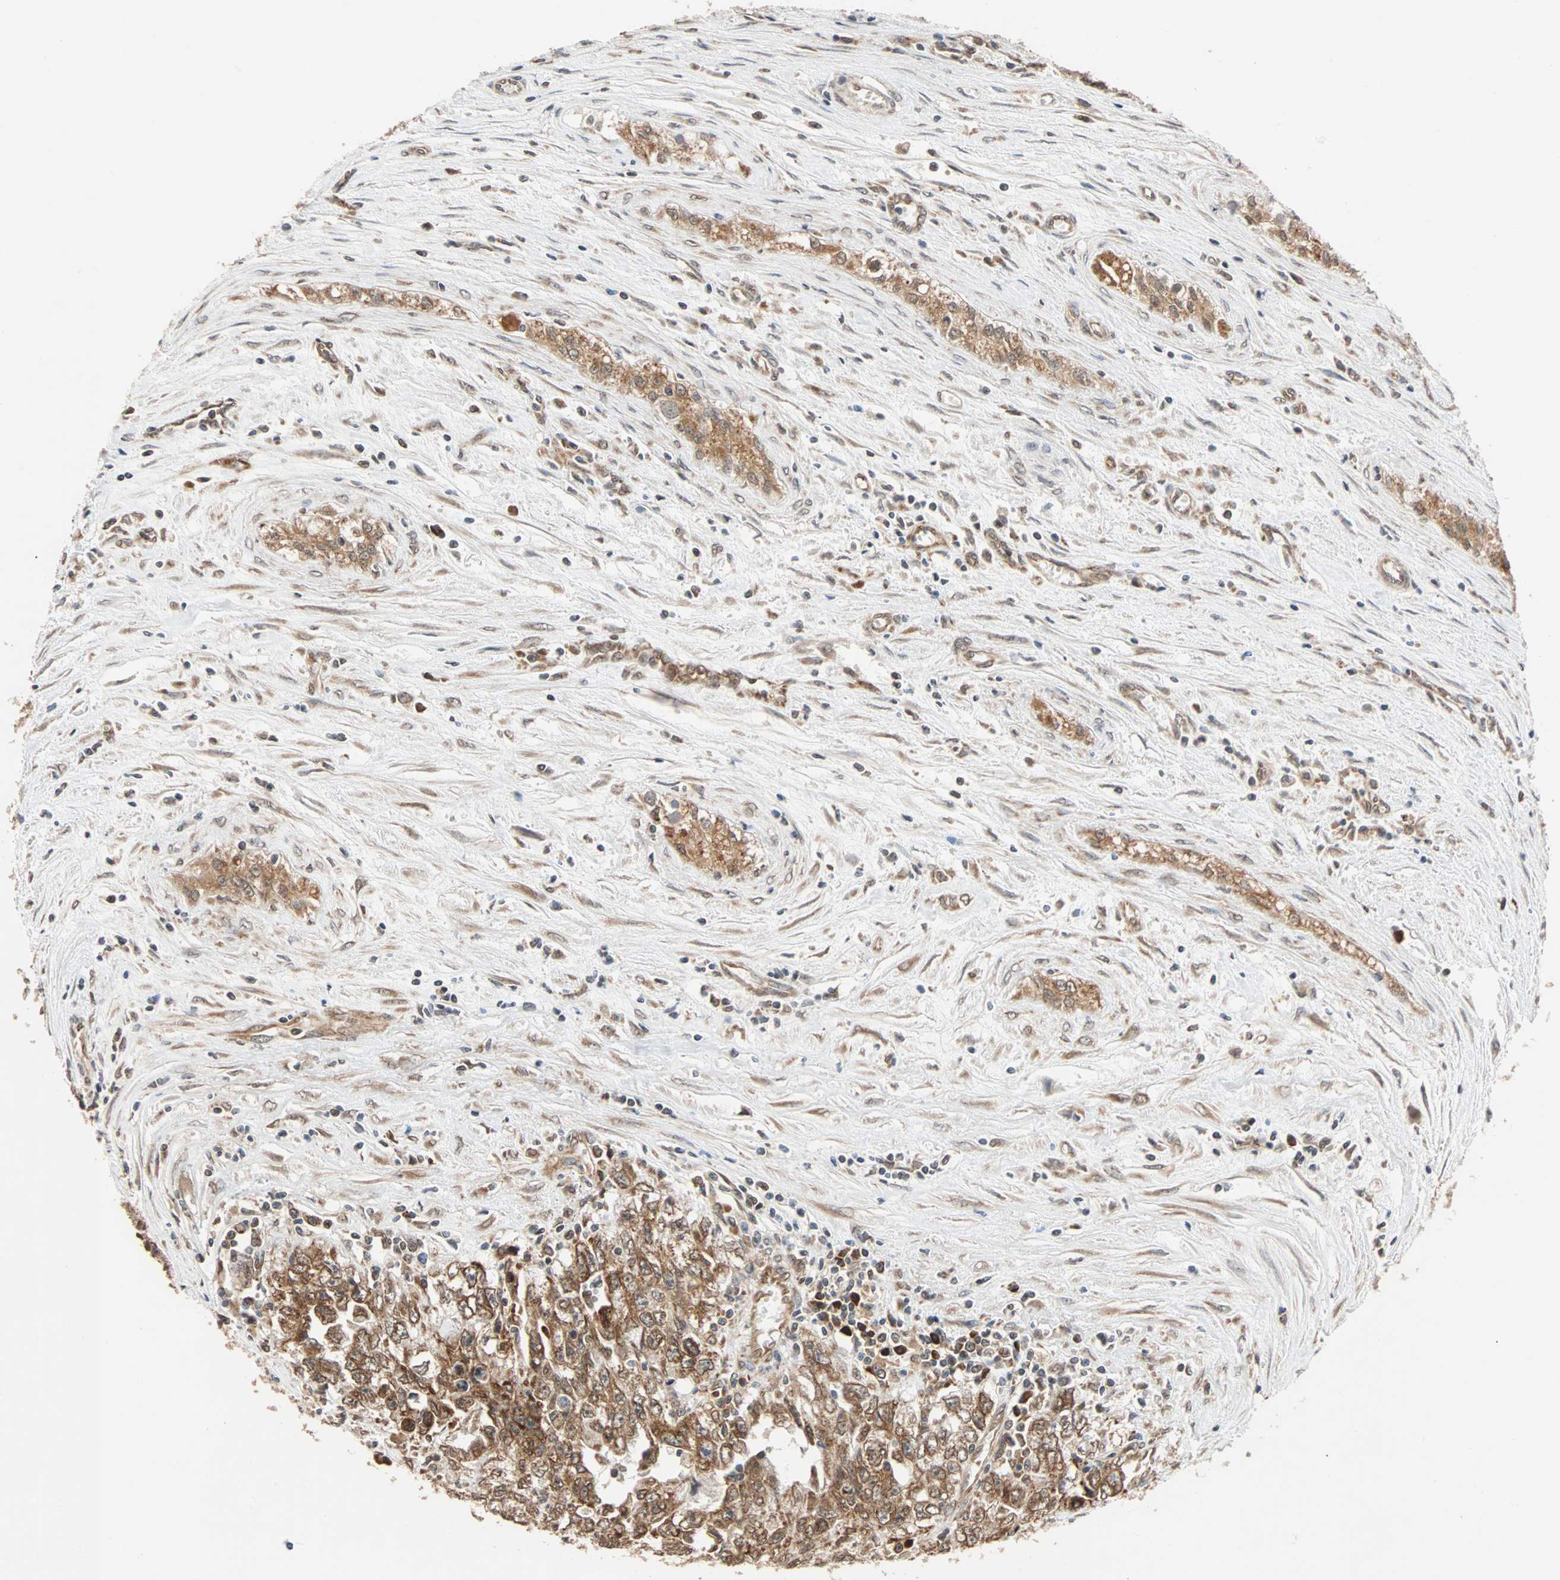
{"staining": {"intensity": "strong", "quantity": ">75%", "location": "cytoplasmic/membranous"}, "tissue": "testis cancer", "cell_type": "Tumor cells", "image_type": "cancer", "snomed": [{"axis": "morphology", "description": "Carcinoma, Embryonal, NOS"}, {"axis": "topography", "description": "Testis"}], "caption": "The immunohistochemical stain highlights strong cytoplasmic/membranous expression in tumor cells of testis cancer tissue.", "gene": "AUP1", "patient": {"sex": "male", "age": 28}}